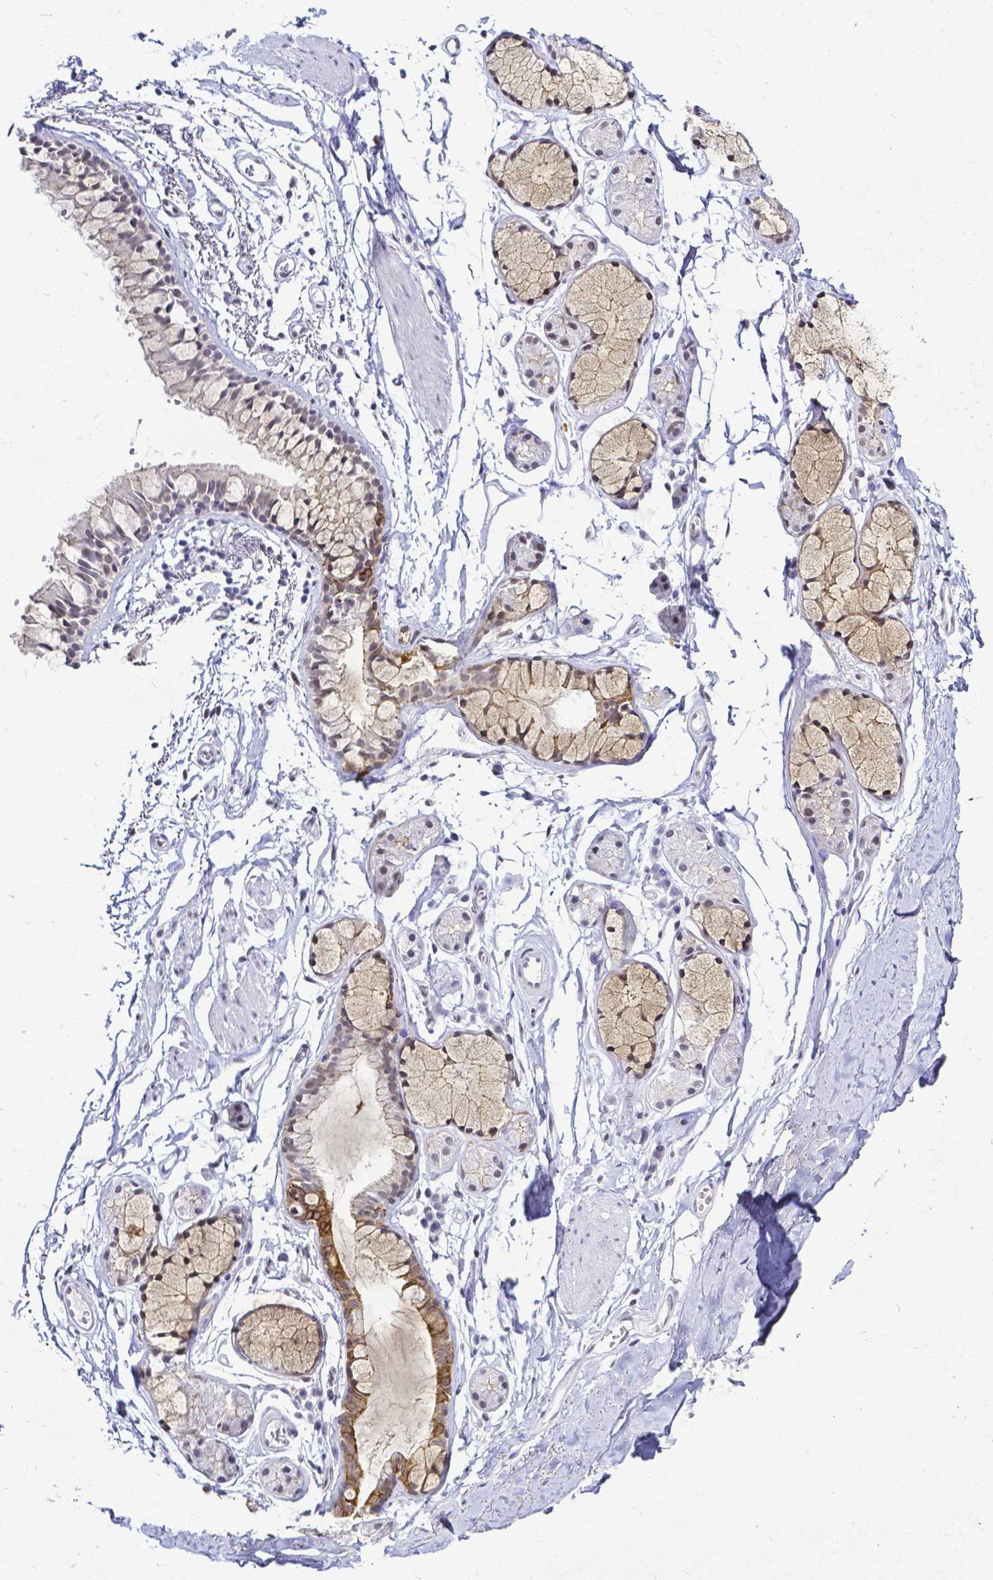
{"staining": {"intensity": "weak", "quantity": "<25%", "location": "nuclear"}, "tissue": "soft tissue", "cell_type": "Chondrocytes", "image_type": "normal", "snomed": [{"axis": "morphology", "description": "Normal tissue, NOS"}, {"axis": "topography", "description": "Cartilage tissue"}, {"axis": "topography", "description": "Bronchus"}, {"axis": "topography", "description": "Peripheral nerve tissue"}], "caption": "High magnification brightfield microscopy of unremarkable soft tissue stained with DAB (brown) and counterstained with hematoxylin (blue): chondrocytes show no significant positivity.", "gene": "FAM83G", "patient": {"sex": "female", "age": 59}}